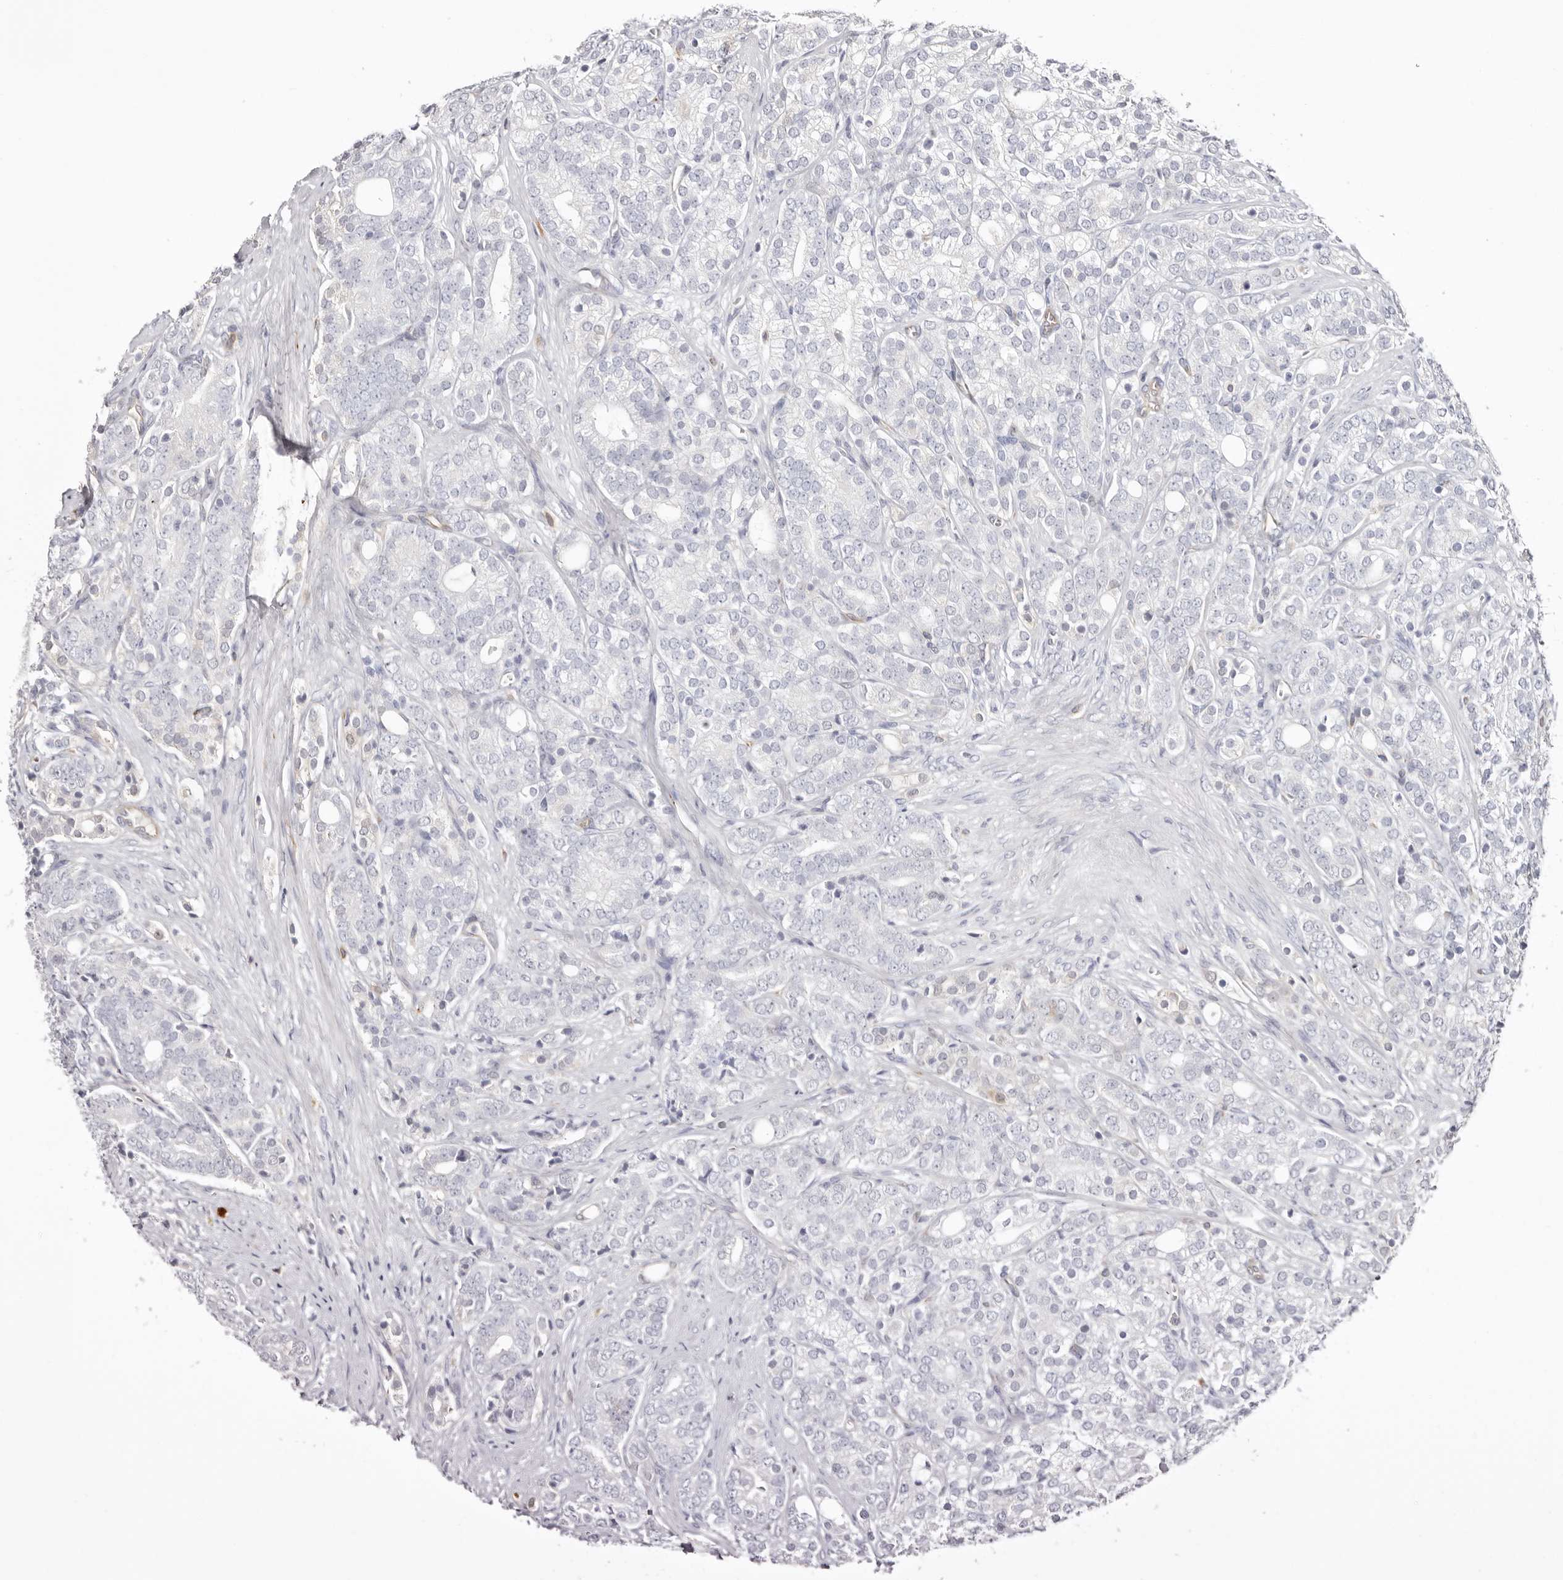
{"staining": {"intensity": "negative", "quantity": "none", "location": "none"}, "tissue": "prostate cancer", "cell_type": "Tumor cells", "image_type": "cancer", "snomed": [{"axis": "morphology", "description": "Adenocarcinoma, High grade"}, {"axis": "topography", "description": "Prostate"}], "caption": "Protein analysis of adenocarcinoma (high-grade) (prostate) shows no significant positivity in tumor cells.", "gene": "PKDCC", "patient": {"sex": "male", "age": 57}}